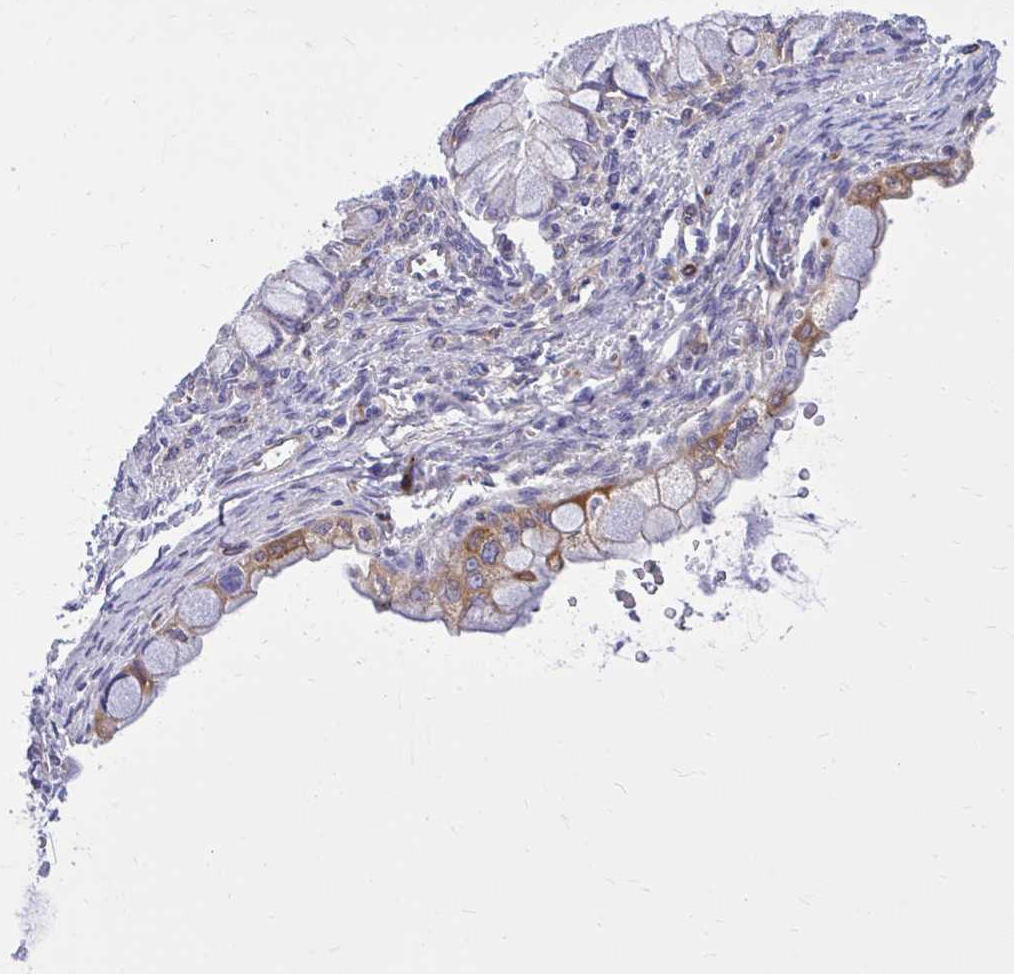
{"staining": {"intensity": "moderate", "quantity": "<25%", "location": "cytoplasmic/membranous"}, "tissue": "ovarian cancer", "cell_type": "Tumor cells", "image_type": "cancer", "snomed": [{"axis": "morphology", "description": "Cystadenocarcinoma, mucinous, NOS"}, {"axis": "topography", "description": "Ovary"}], "caption": "Tumor cells show low levels of moderate cytoplasmic/membranous positivity in approximately <25% of cells in ovarian cancer.", "gene": "EPB41L1", "patient": {"sex": "female", "age": 34}}